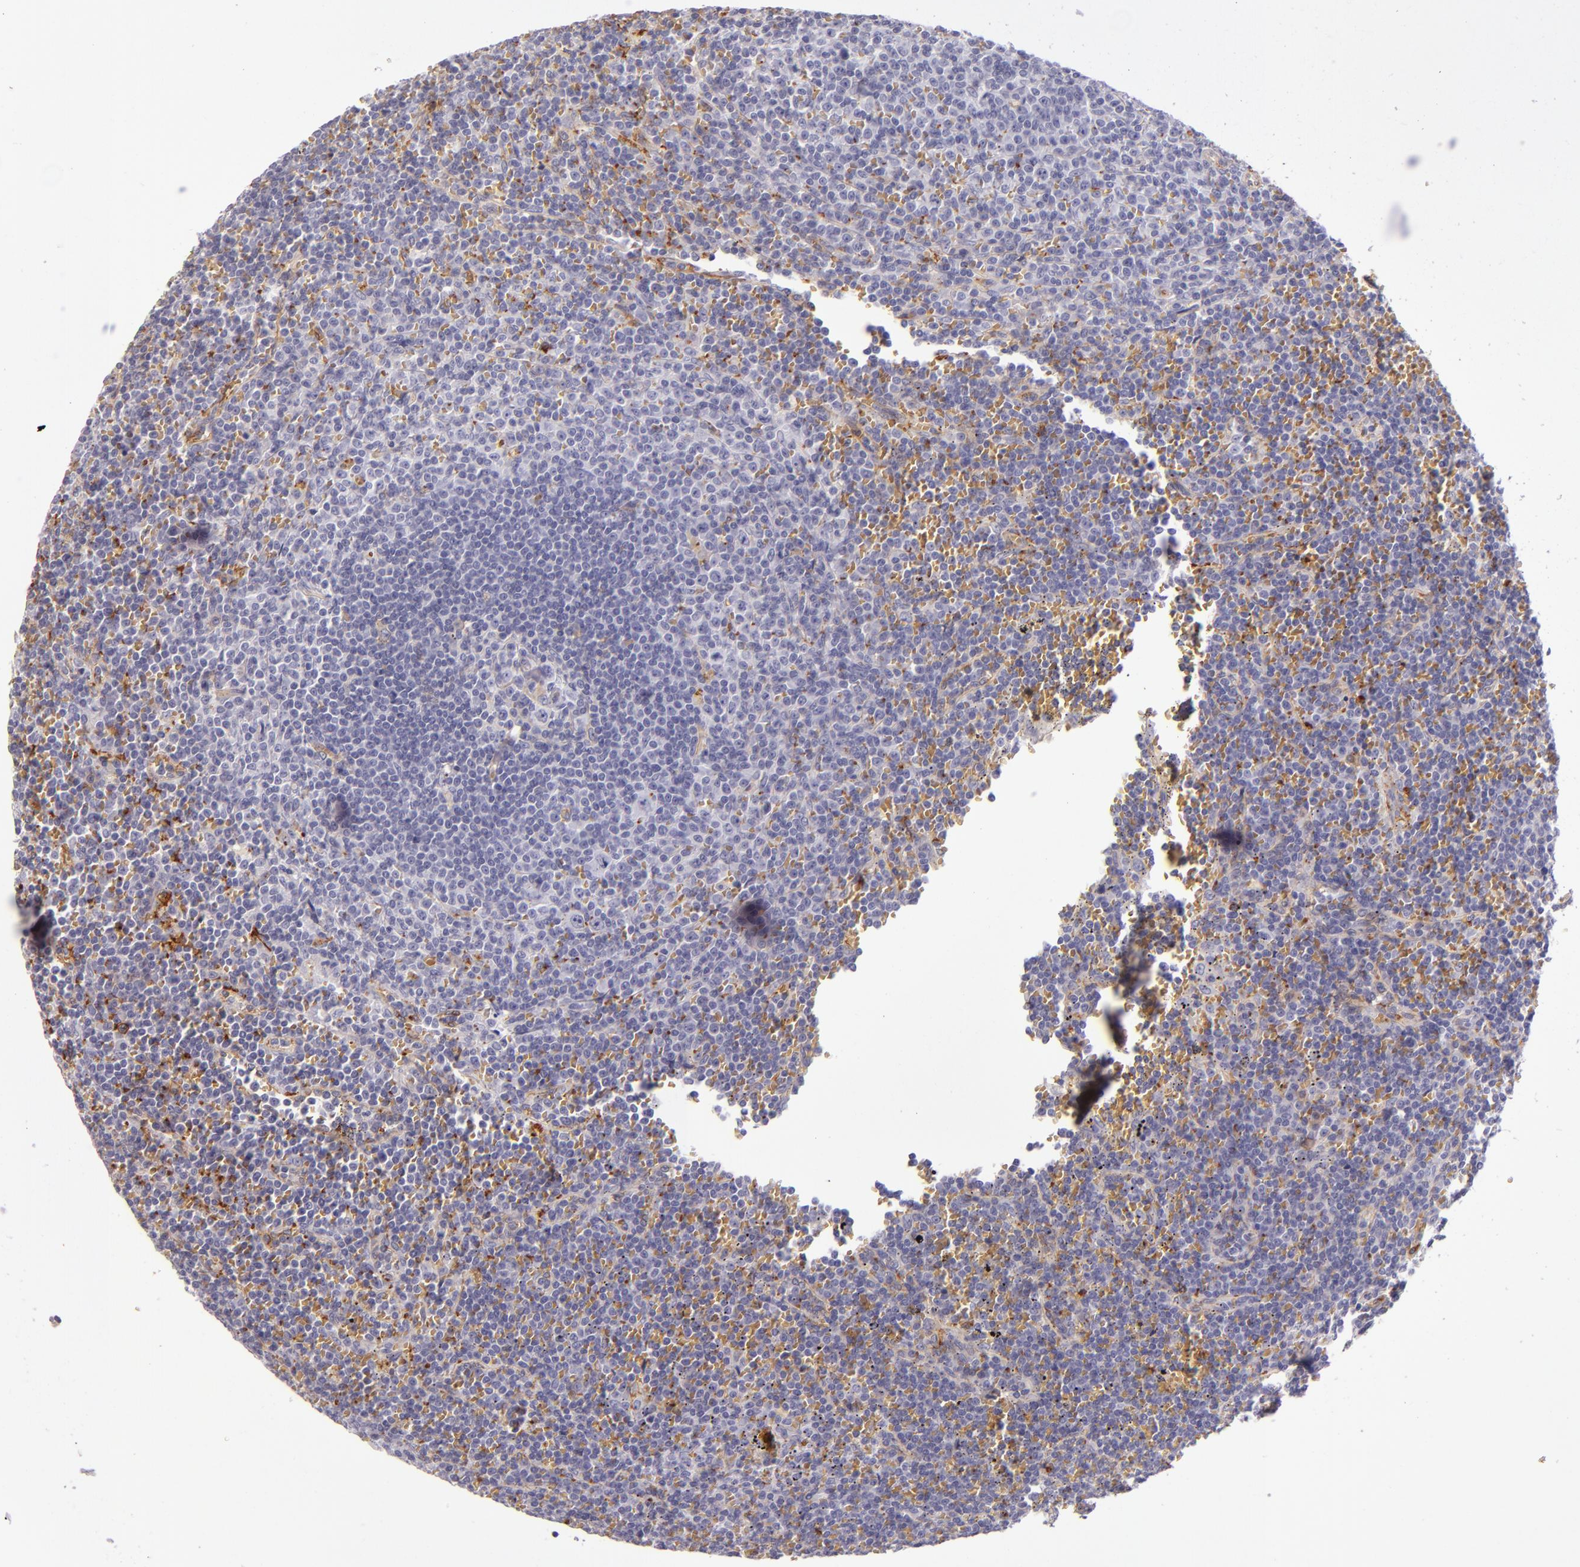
{"staining": {"intensity": "negative", "quantity": "none", "location": "none"}, "tissue": "lymphoma", "cell_type": "Tumor cells", "image_type": "cancer", "snomed": [{"axis": "morphology", "description": "Malignant lymphoma, non-Hodgkin's type, Low grade"}, {"axis": "topography", "description": "Spleen"}], "caption": "The image reveals no significant staining in tumor cells of malignant lymphoma, non-Hodgkin's type (low-grade).", "gene": "CD9", "patient": {"sex": "male", "age": 80}}